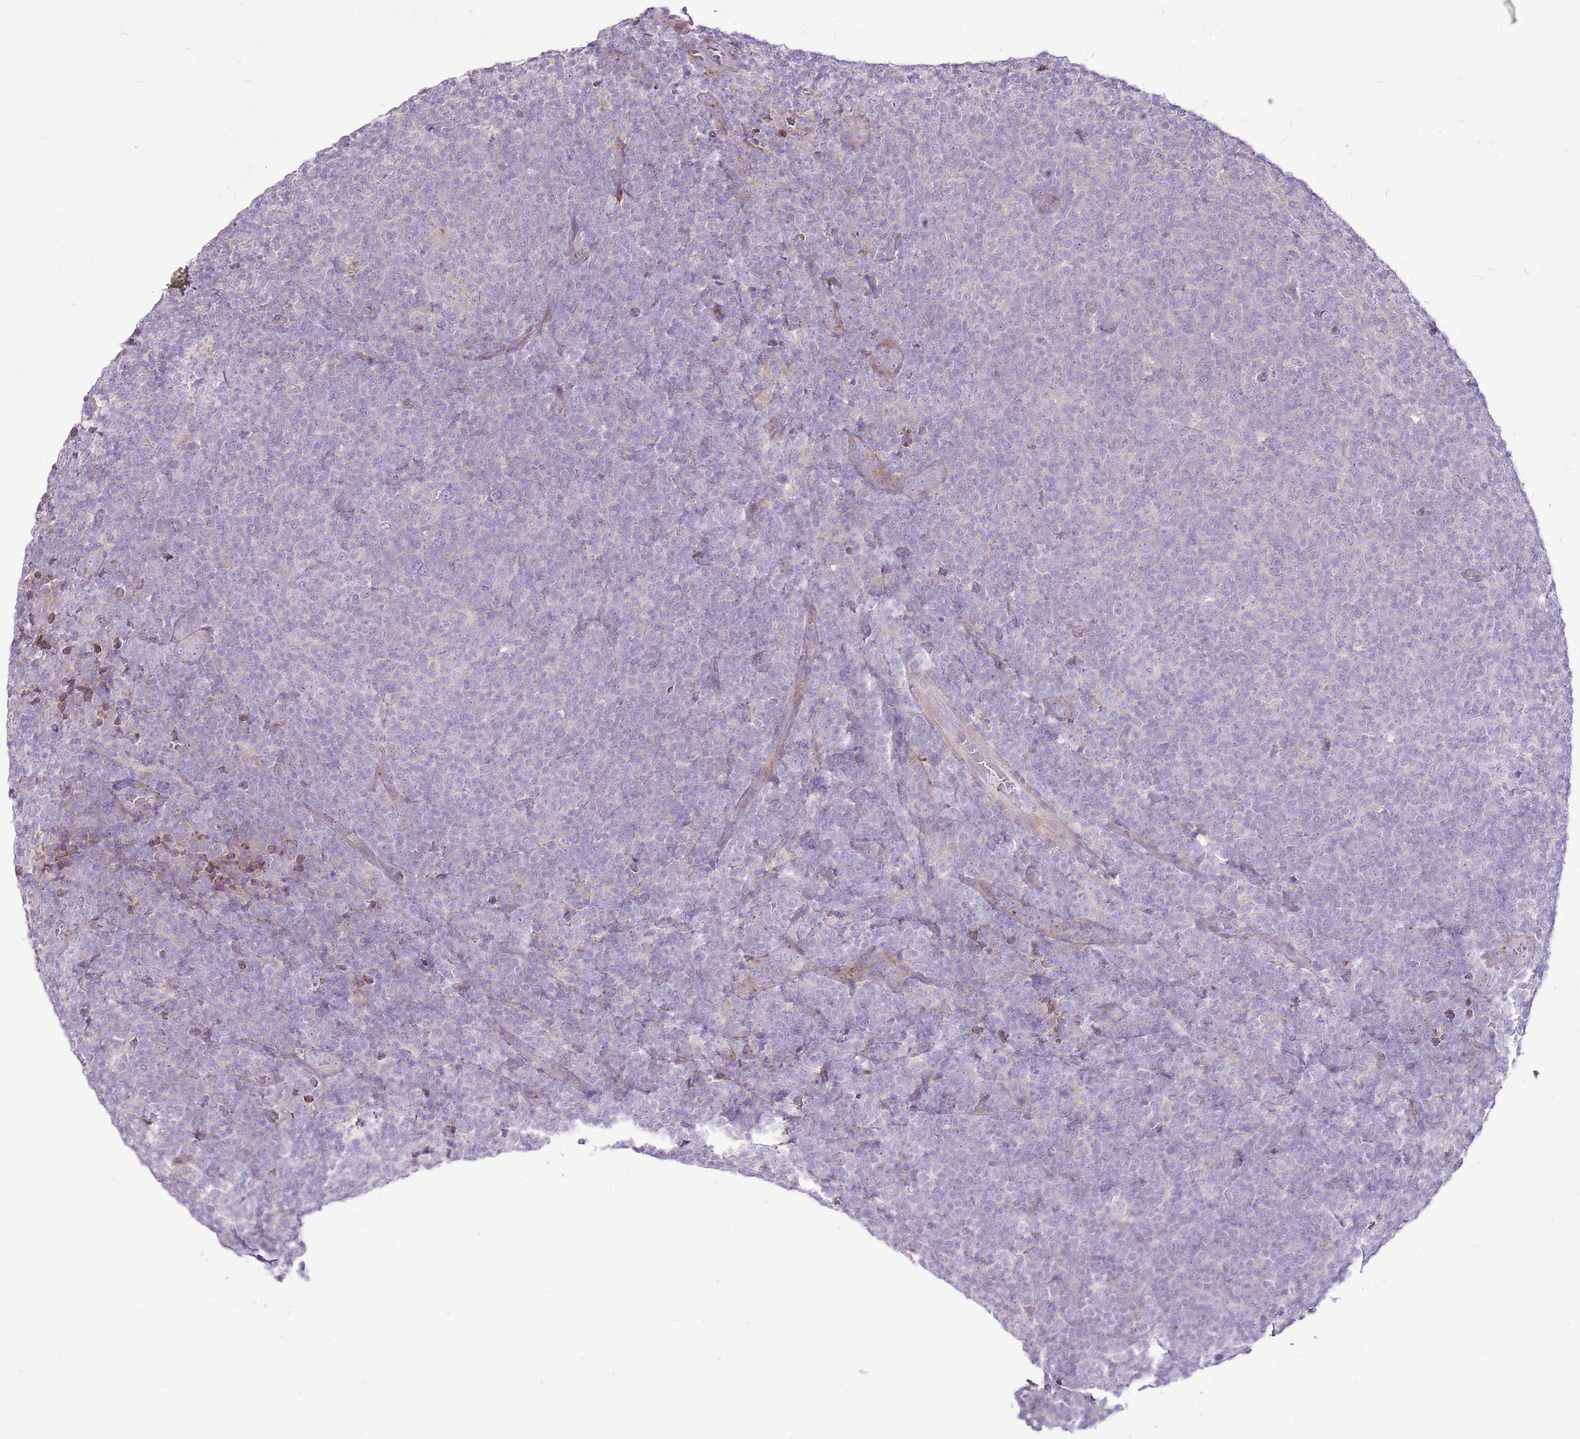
{"staining": {"intensity": "negative", "quantity": "none", "location": "none"}, "tissue": "lymphoma", "cell_type": "Tumor cells", "image_type": "cancer", "snomed": [{"axis": "morphology", "description": "Malignant lymphoma, non-Hodgkin's type, Low grade"}, {"axis": "topography", "description": "Lymph node"}], "caption": "The IHC photomicrograph has no significant staining in tumor cells of lymphoma tissue.", "gene": "CHAC2", "patient": {"sex": "male", "age": 66}}